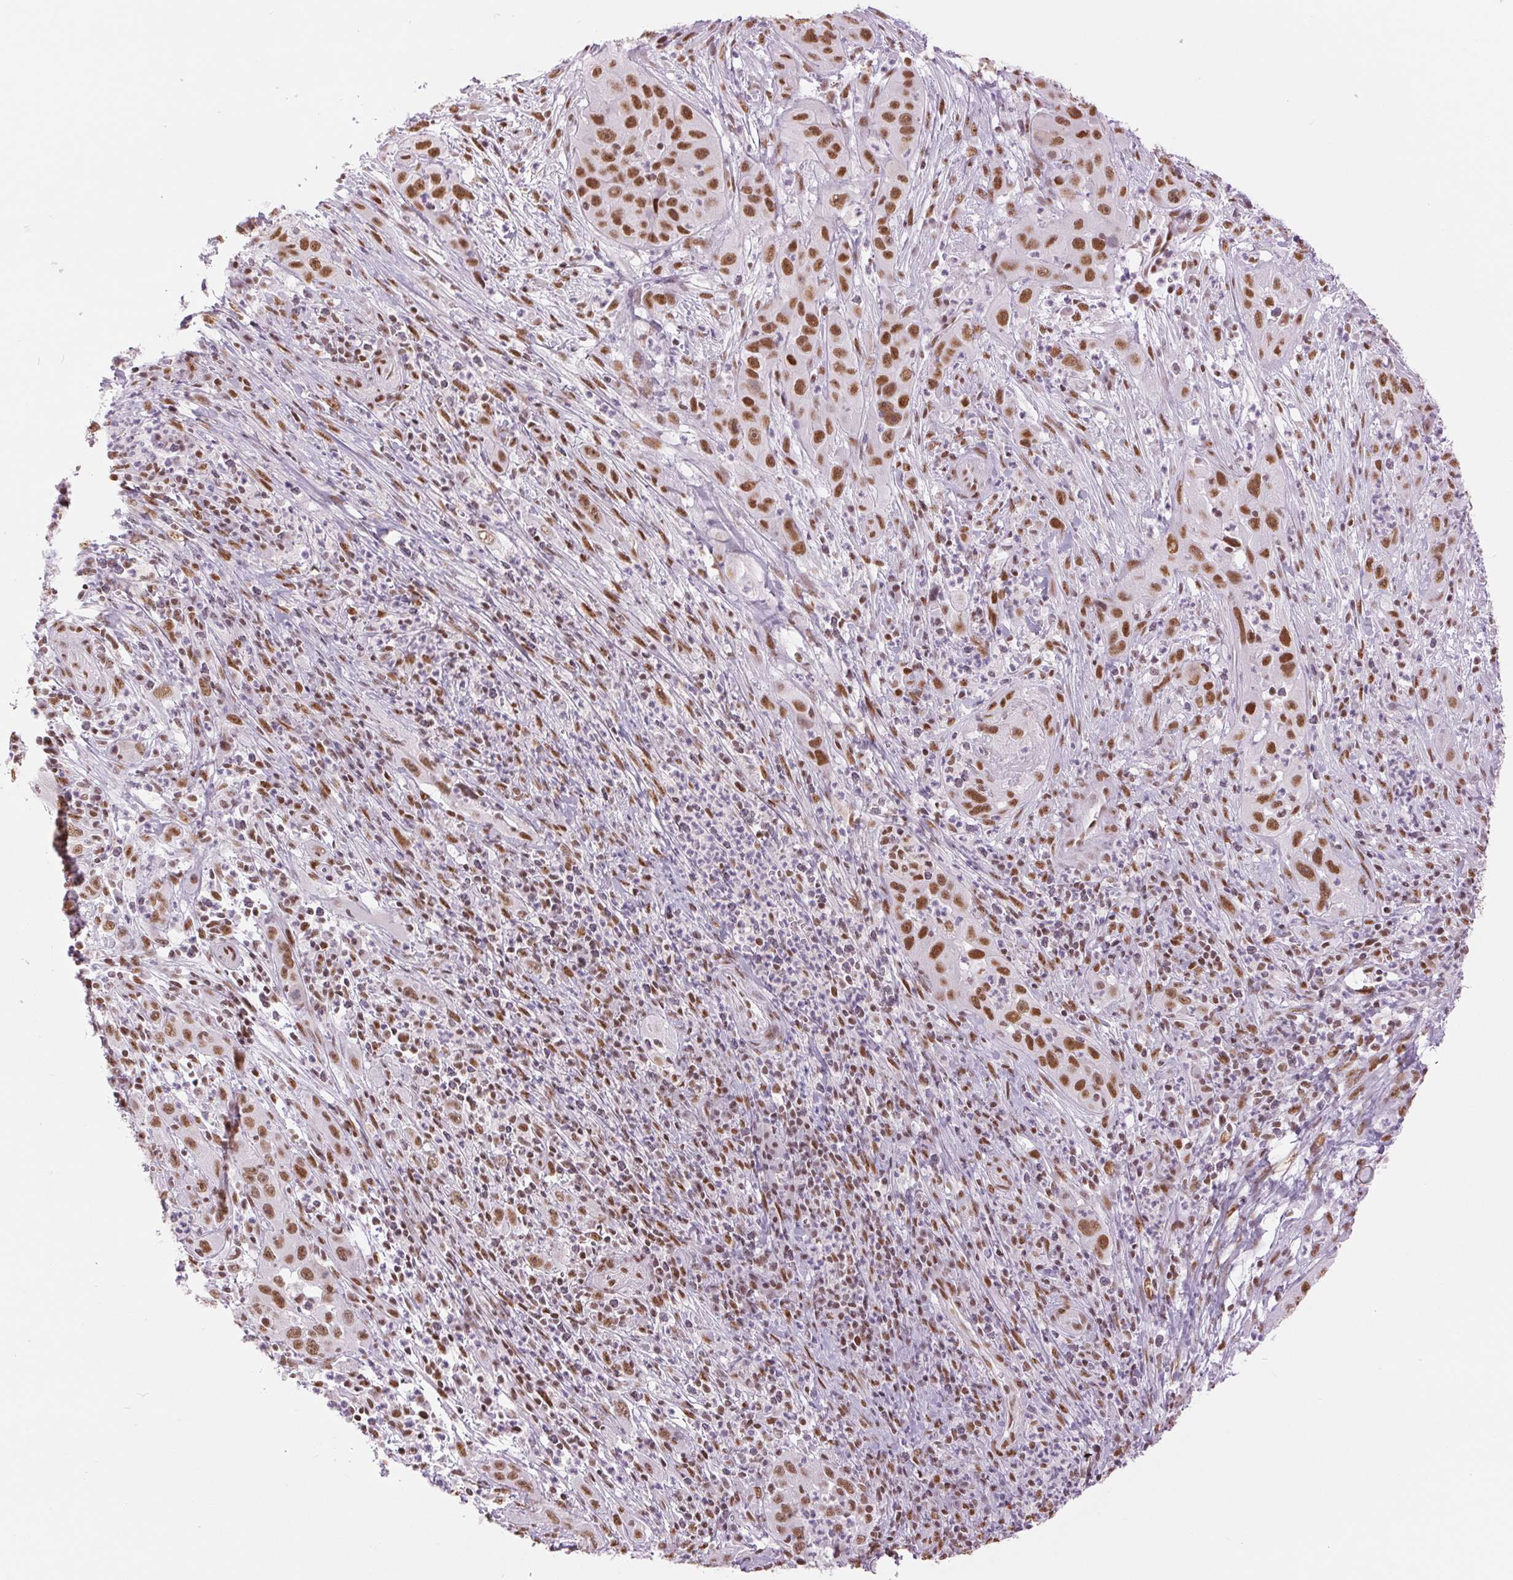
{"staining": {"intensity": "moderate", "quantity": ">75%", "location": "nuclear"}, "tissue": "cervical cancer", "cell_type": "Tumor cells", "image_type": "cancer", "snomed": [{"axis": "morphology", "description": "Squamous cell carcinoma, NOS"}, {"axis": "topography", "description": "Cervix"}], "caption": "Immunohistochemical staining of human cervical cancer (squamous cell carcinoma) exhibits medium levels of moderate nuclear protein staining in approximately >75% of tumor cells.", "gene": "ZFR2", "patient": {"sex": "female", "age": 32}}